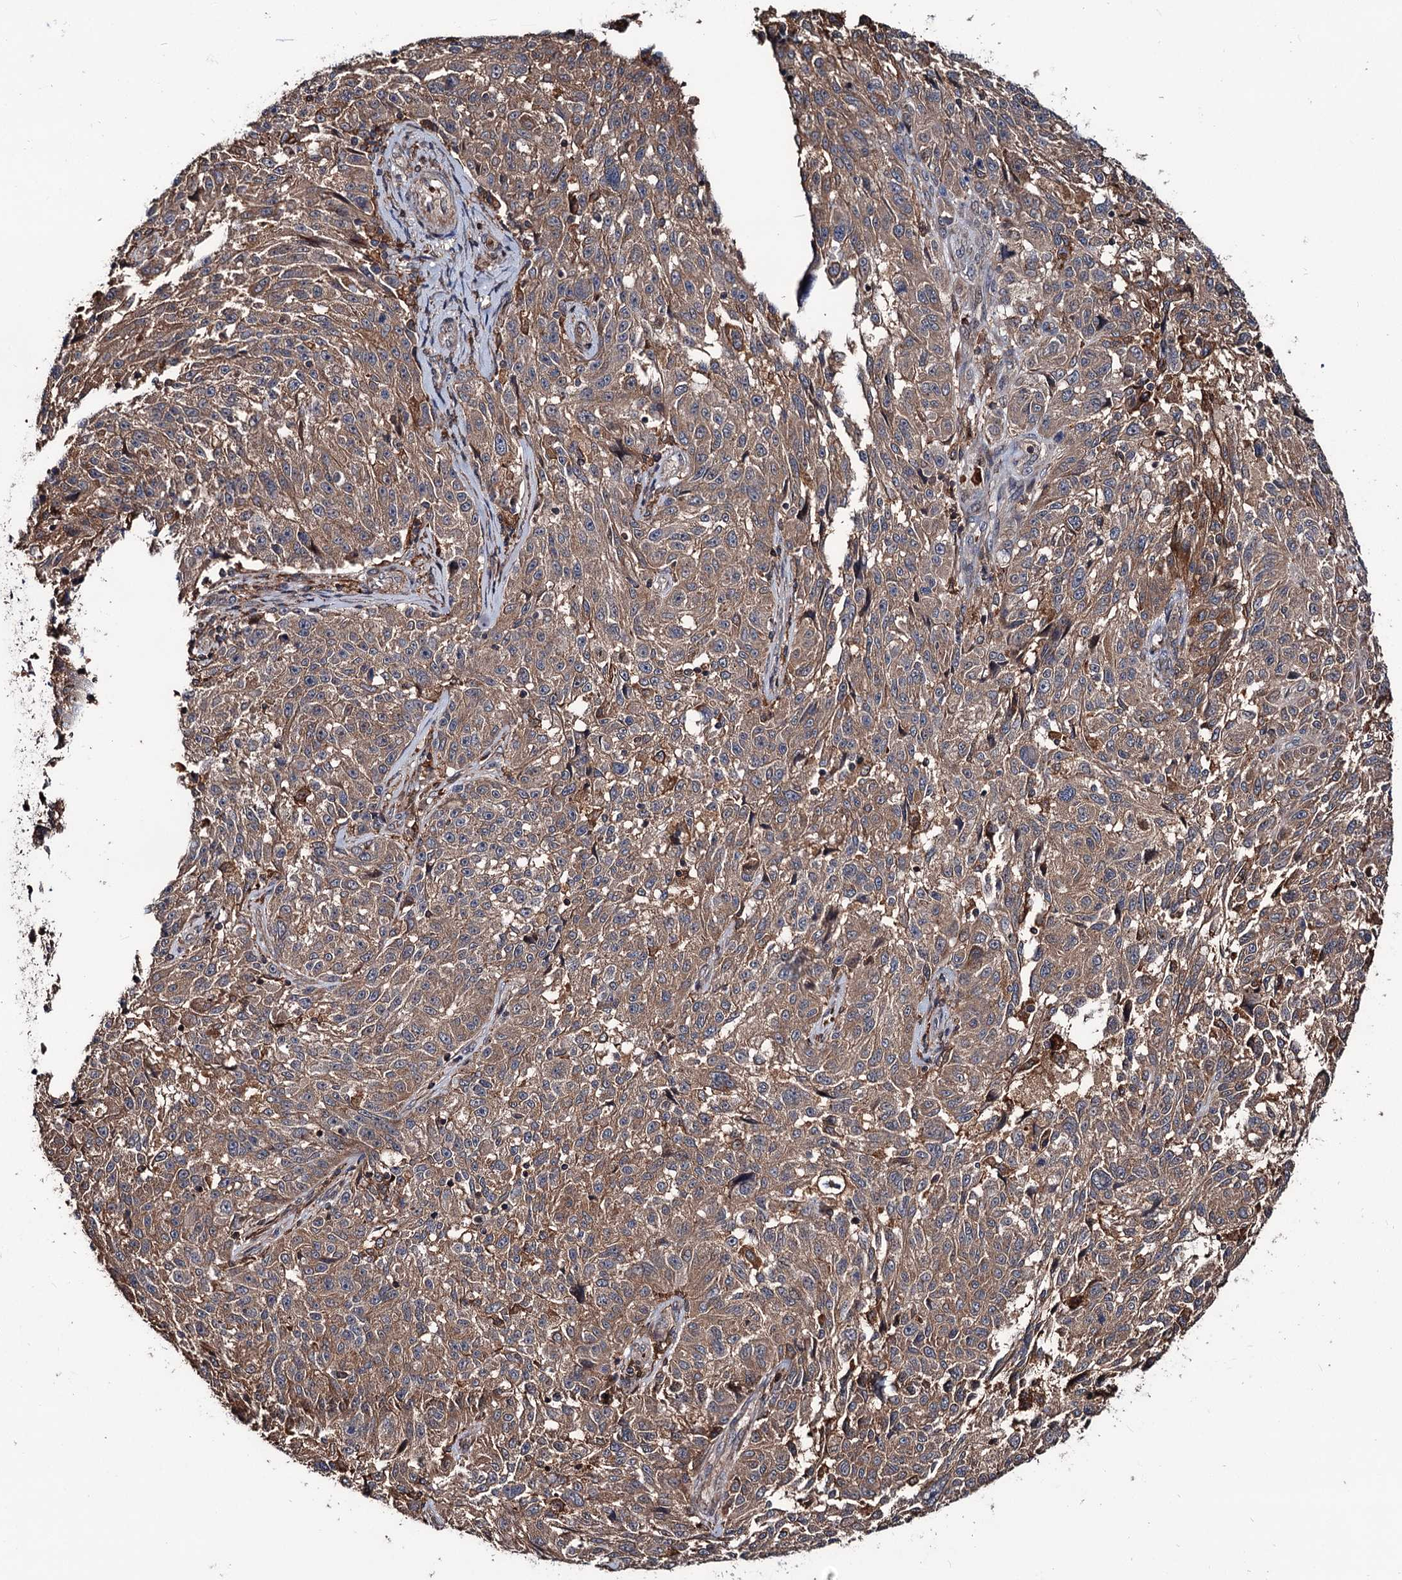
{"staining": {"intensity": "moderate", "quantity": ">75%", "location": "cytoplasmic/membranous"}, "tissue": "melanoma", "cell_type": "Tumor cells", "image_type": "cancer", "snomed": [{"axis": "morphology", "description": "Malignant melanoma, NOS"}, {"axis": "topography", "description": "Skin"}], "caption": "An immunohistochemistry photomicrograph of tumor tissue is shown. Protein staining in brown labels moderate cytoplasmic/membranous positivity in melanoma within tumor cells.", "gene": "GRIP1", "patient": {"sex": "male", "age": 53}}